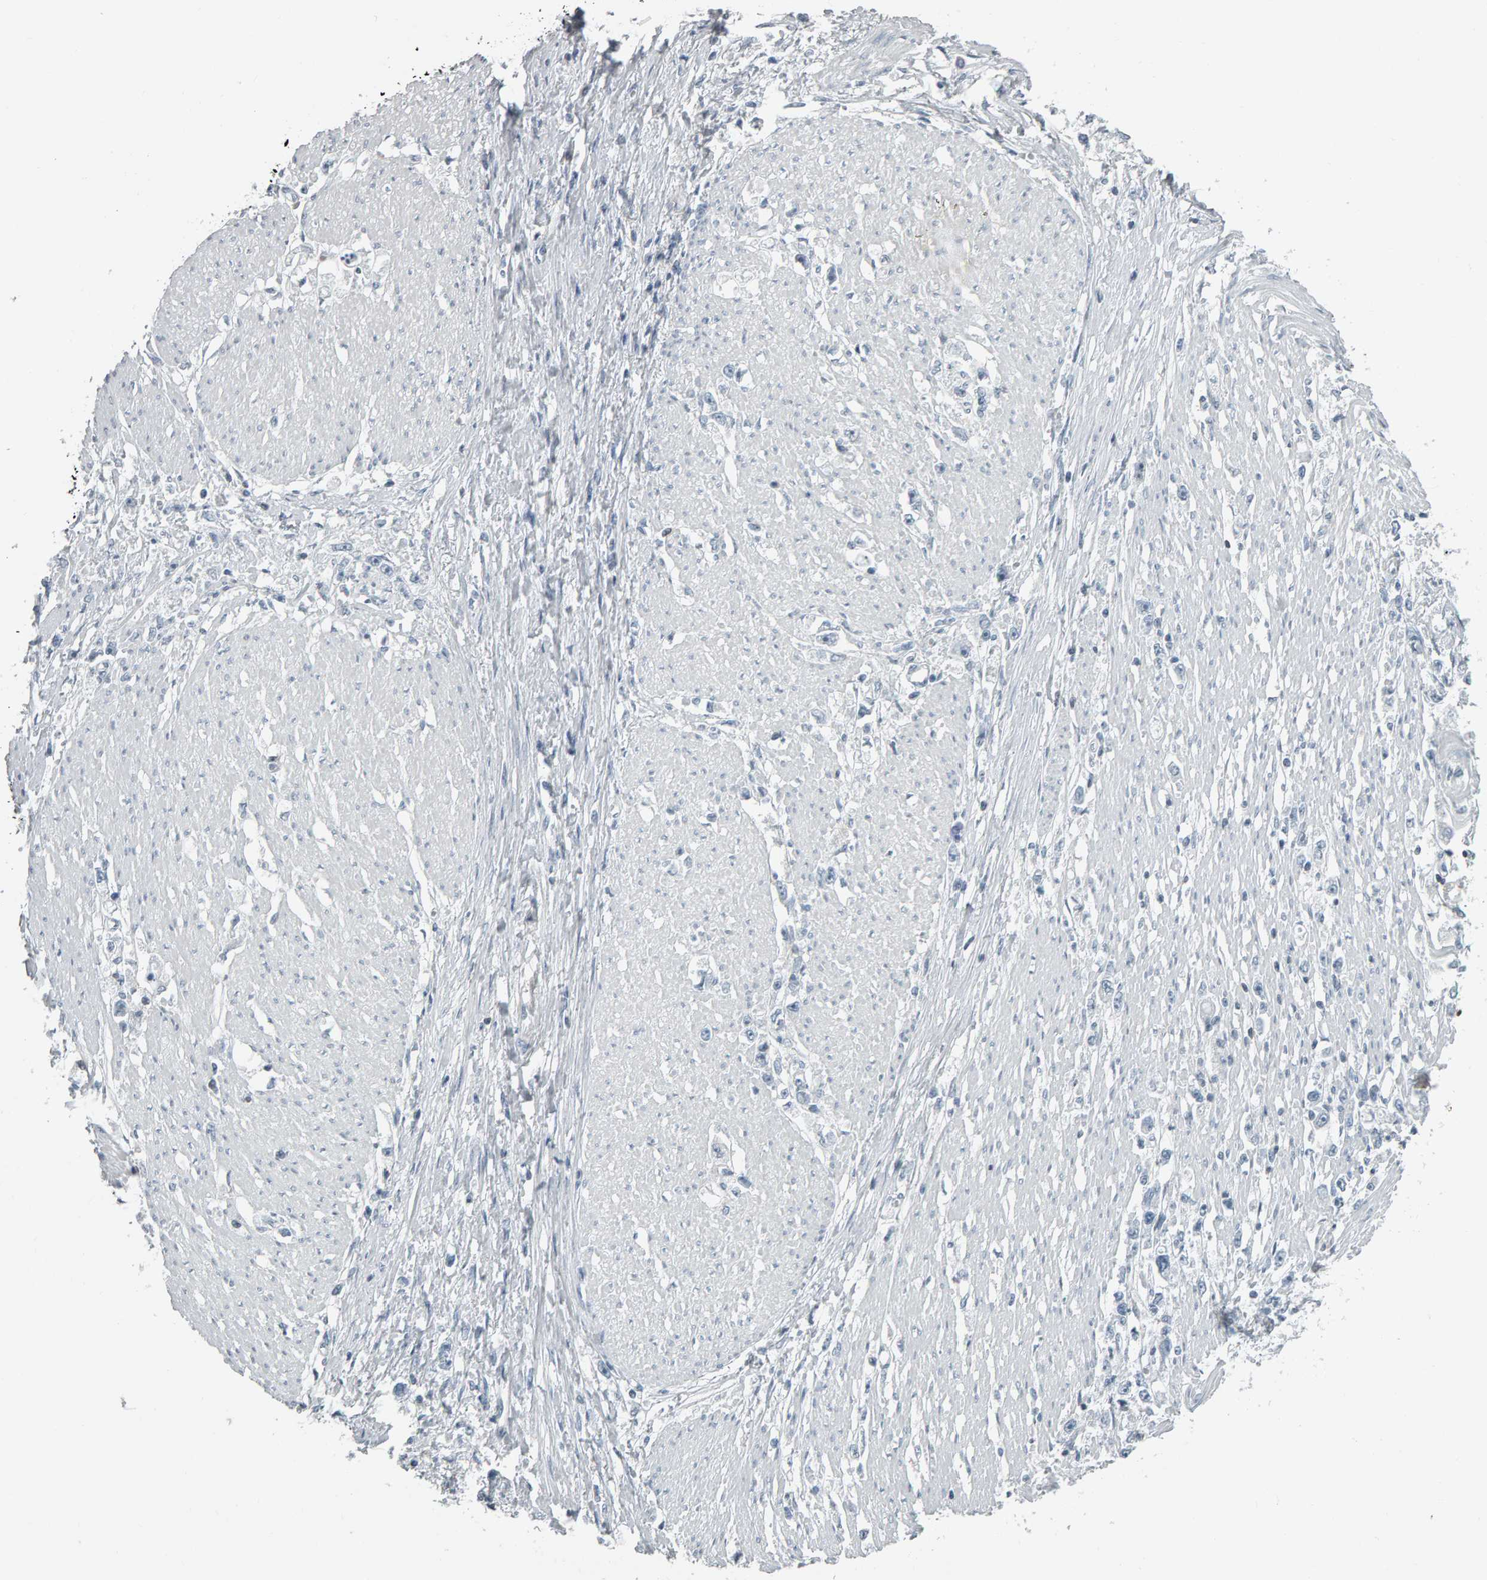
{"staining": {"intensity": "negative", "quantity": "none", "location": "none"}, "tissue": "stomach cancer", "cell_type": "Tumor cells", "image_type": "cancer", "snomed": [{"axis": "morphology", "description": "Adenocarcinoma, NOS"}, {"axis": "topography", "description": "Stomach"}], "caption": "This is an immunohistochemistry image of stomach cancer (adenocarcinoma). There is no expression in tumor cells.", "gene": "PYY", "patient": {"sex": "female", "age": 59}}